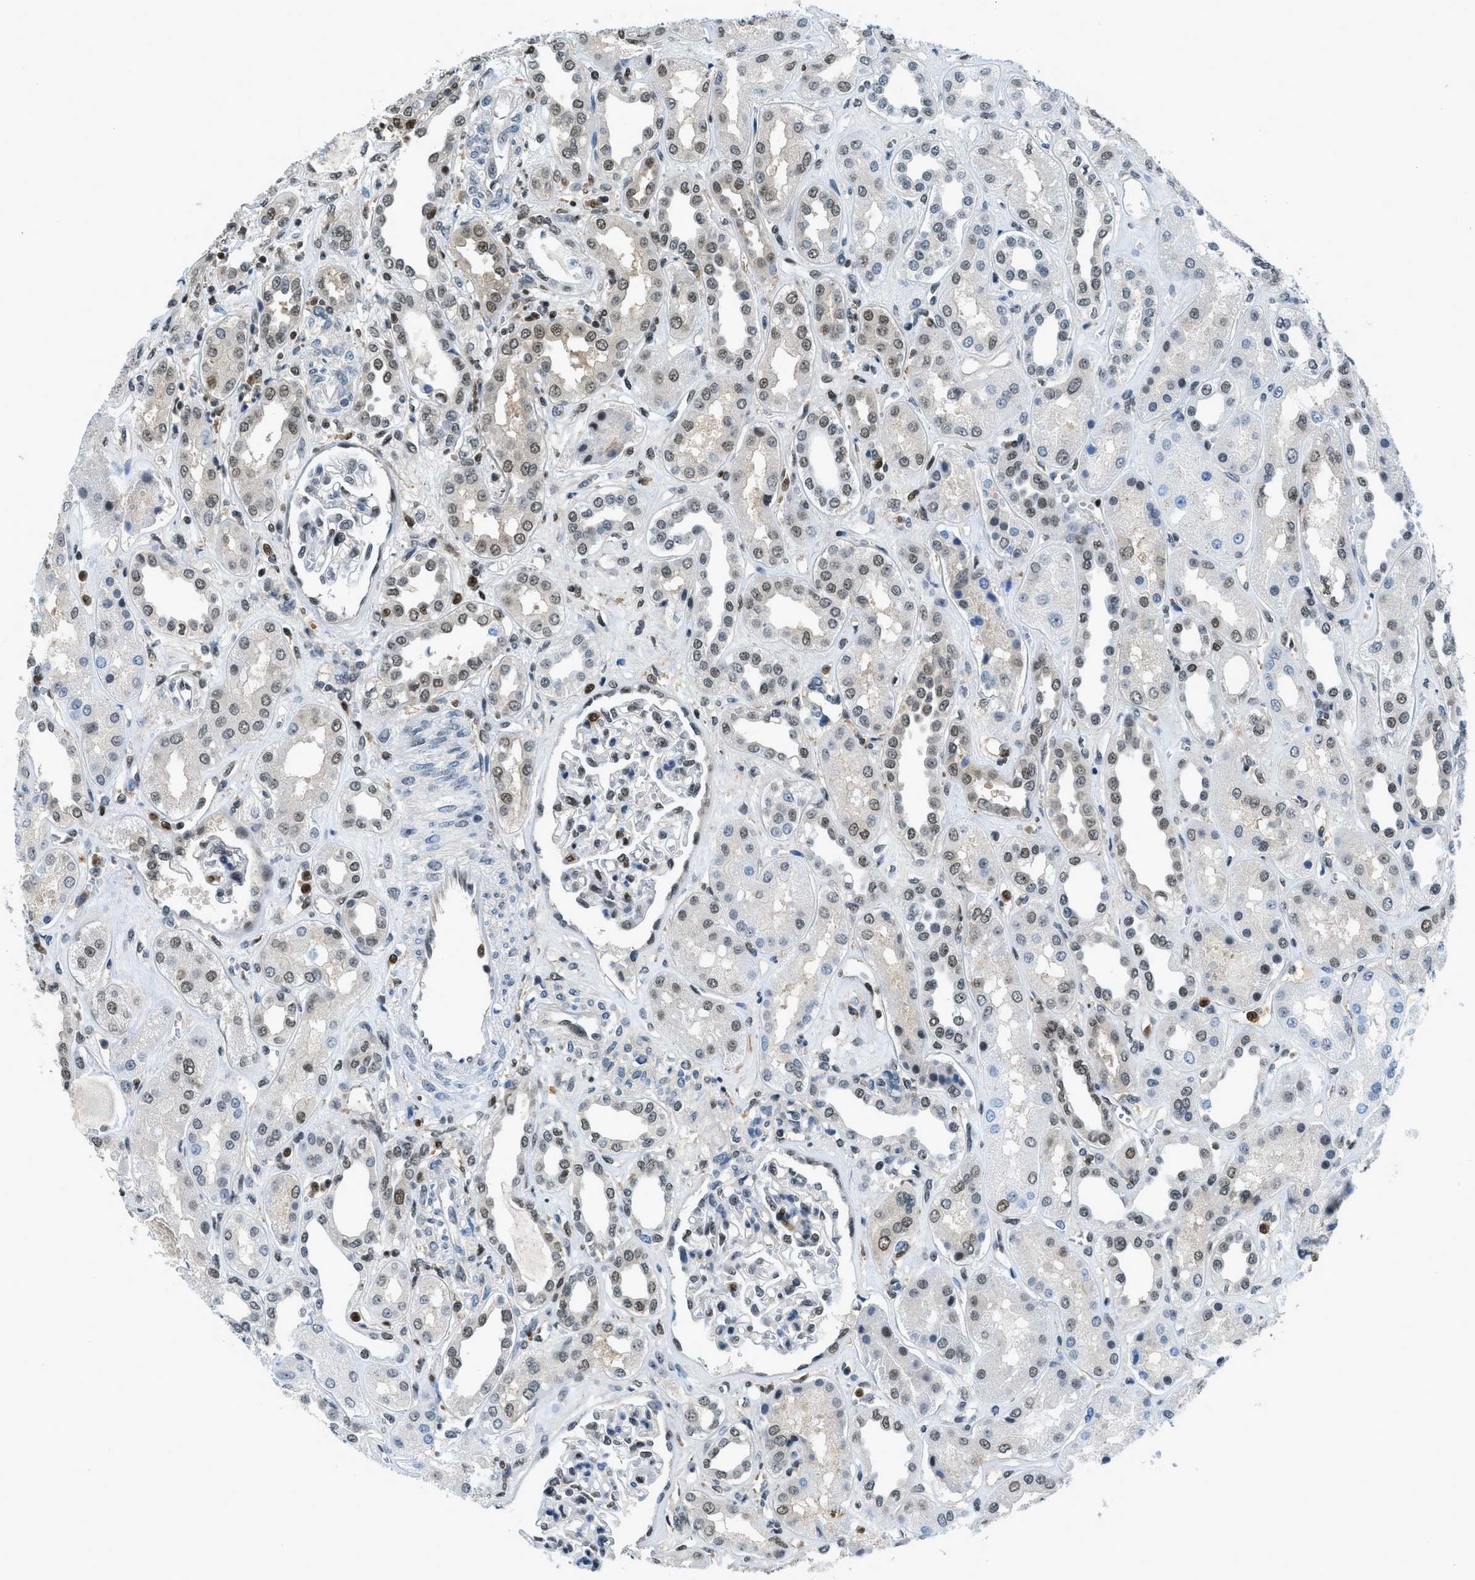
{"staining": {"intensity": "moderate", "quantity": "25%-75%", "location": "nuclear"}, "tissue": "kidney", "cell_type": "Cells in glomeruli", "image_type": "normal", "snomed": [{"axis": "morphology", "description": "Normal tissue, NOS"}, {"axis": "topography", "description": "Kidney"}], "caption": "Immunohistochemical staining of unremarkable human kidney displays medium levels of moderate nuclear staining in approximately 25%-75% of cells in glomeruli.", "gene": "OGFR", "patient": {"sex": "male", "age": 59}}